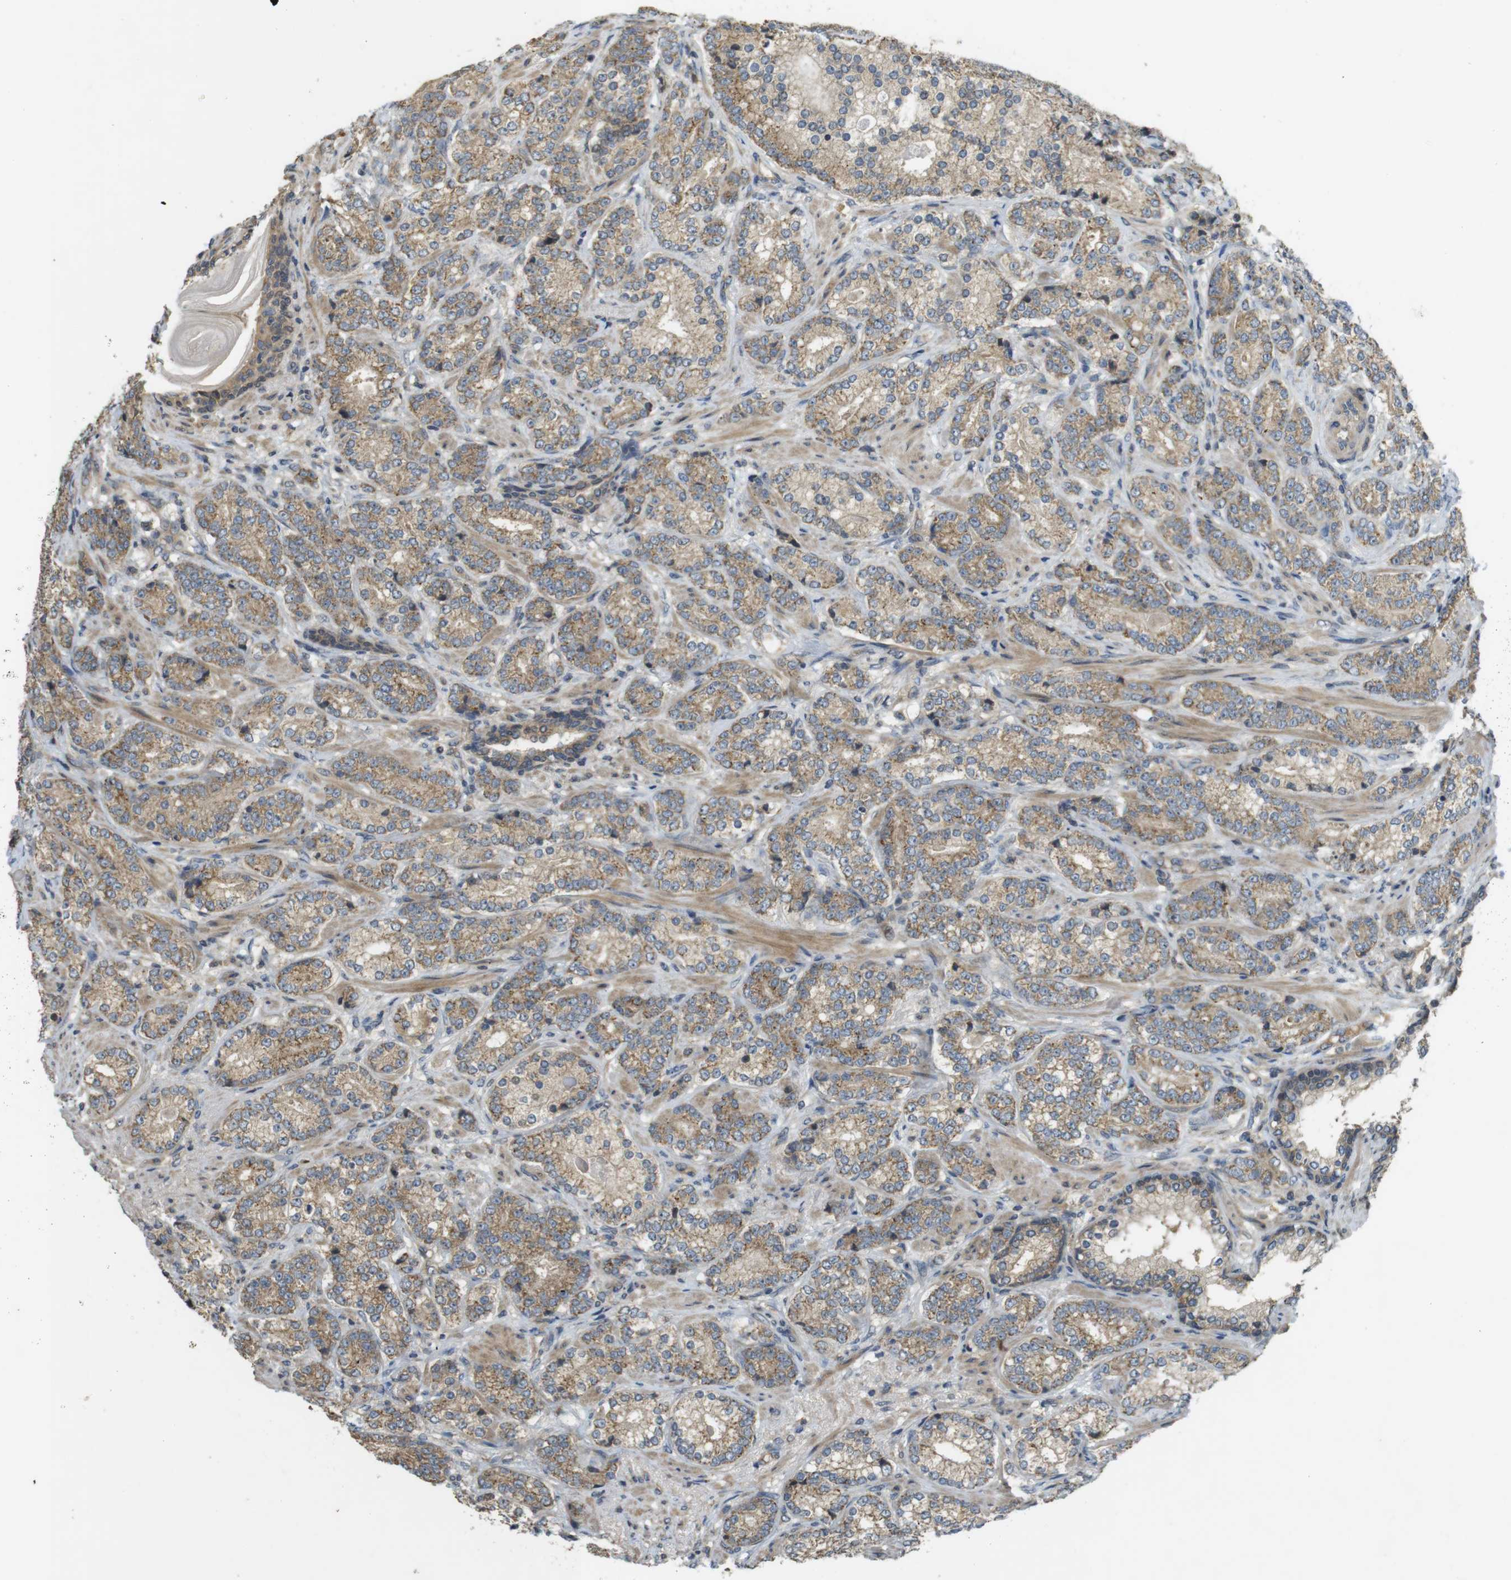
{"staining": {"intensity": "moderate", "quantity": "25%-75%", "location": "cytoplasmic/membranous"}, "tissue": "prostate cancer", "cell_type": "Tumor cells", "image_type": "cancer", "snomed": [{"axis": "morphology", "description": "Adenocarcinoma, High grade"}, {"axis": "topography", "description": "Prostate"}], "caption": "A high-resolution micrograph shows immunohistochemistry (IHC) staining of prostate cancer (adenocarcinoma (high-grade)), which displays moderate cytoplasmic/membranous expression in approximately 25%-75% of tumor cells.", "gene": "CLTC", "patient": {"sex": "male", "age": 61}}